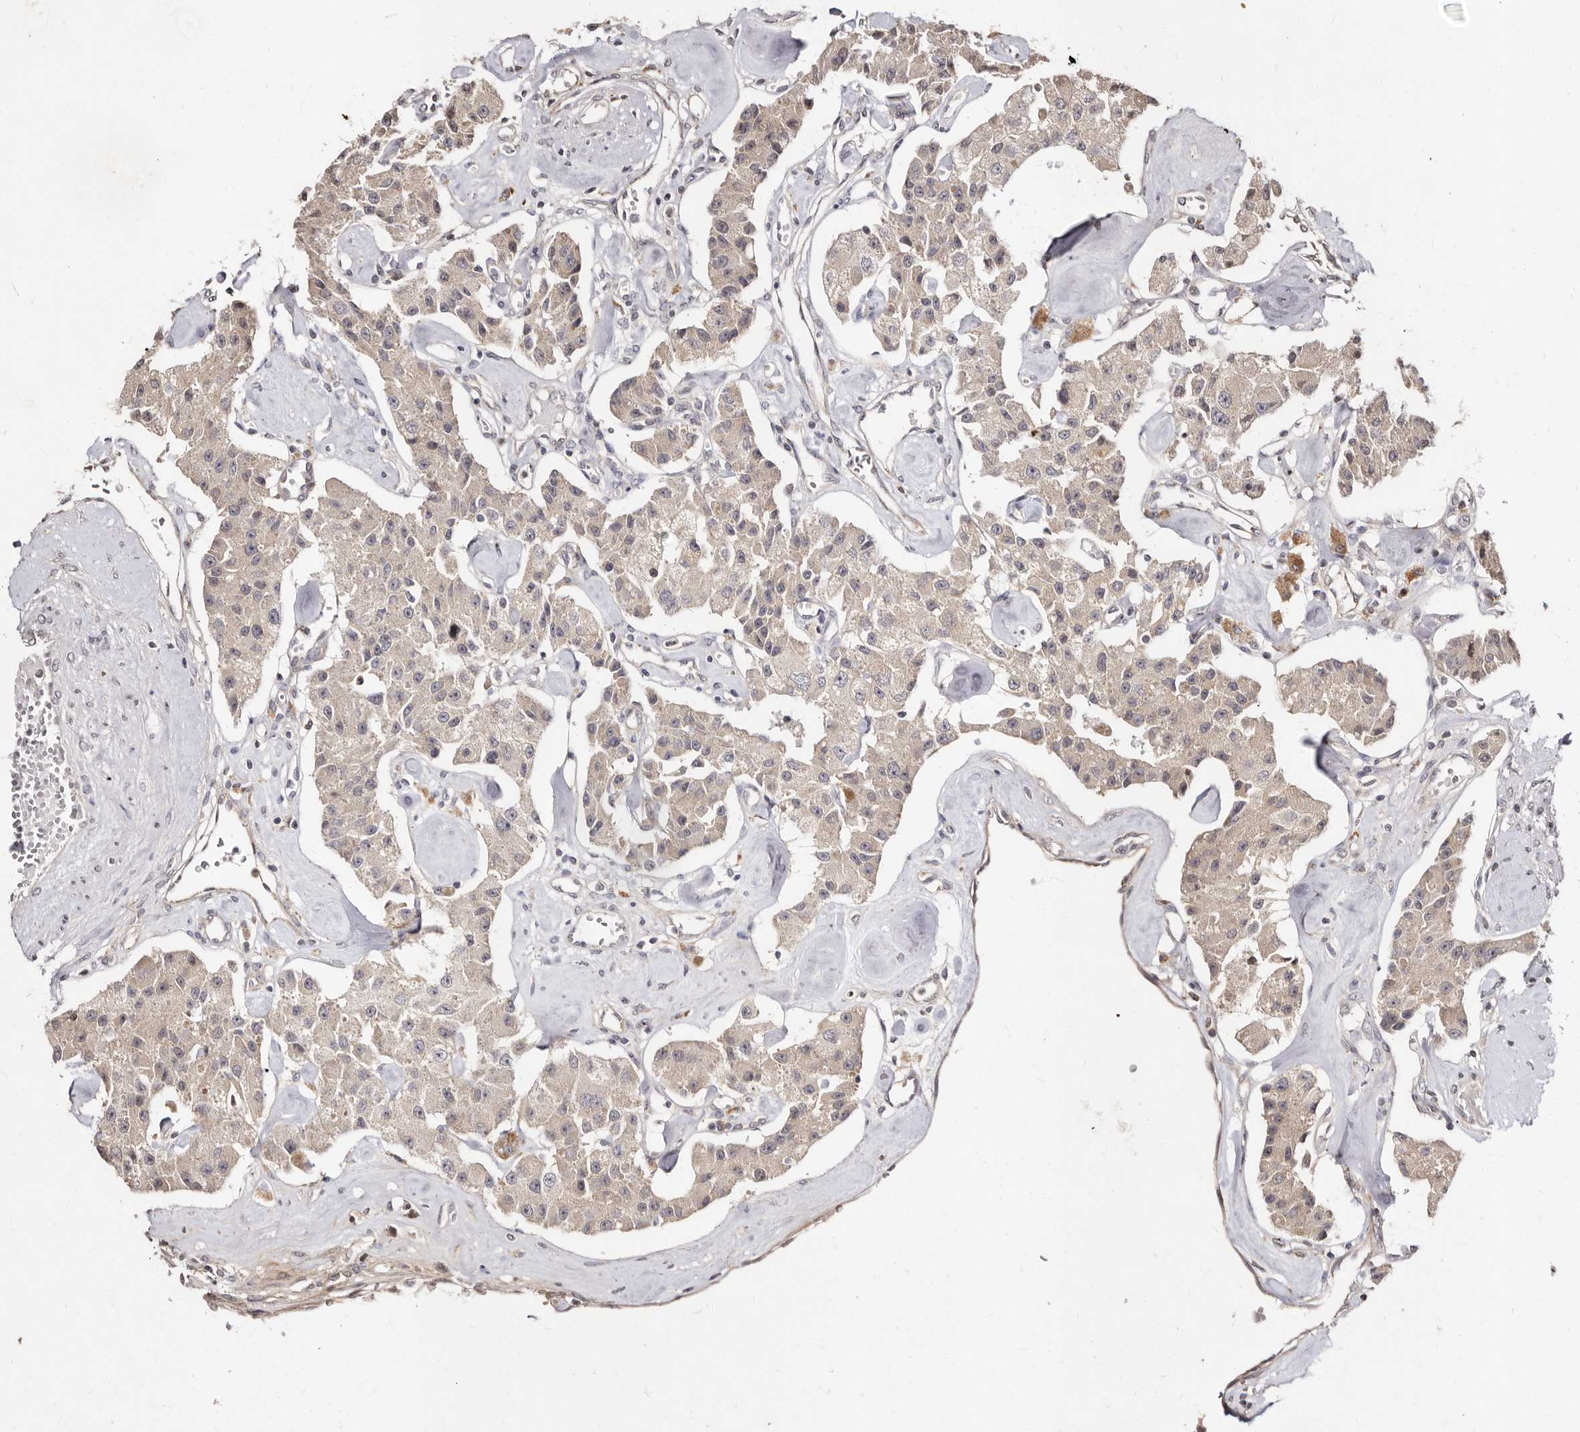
{"staining": {"intensity": "weak", "quantity": "<25%", "location": "cytoplasmic/membranous"}, "tissue": "carcinoid", "cell_type": "Tumor cells", "image_type": "cancer", "snomed": [{"axis": "morphology", "description": "Carcinoid, malignant, NOS"}, {"axis": "topography", "description": "Pancreas"}], "caption": "IHC image of neoplastic tissue: human carcinoid stained with DAB exhibits no significant protein staining in tumor cells. (DAB IHC, high magnification).", "gene": "LCORL", "patient": {"sex": "male", "age": 41}}